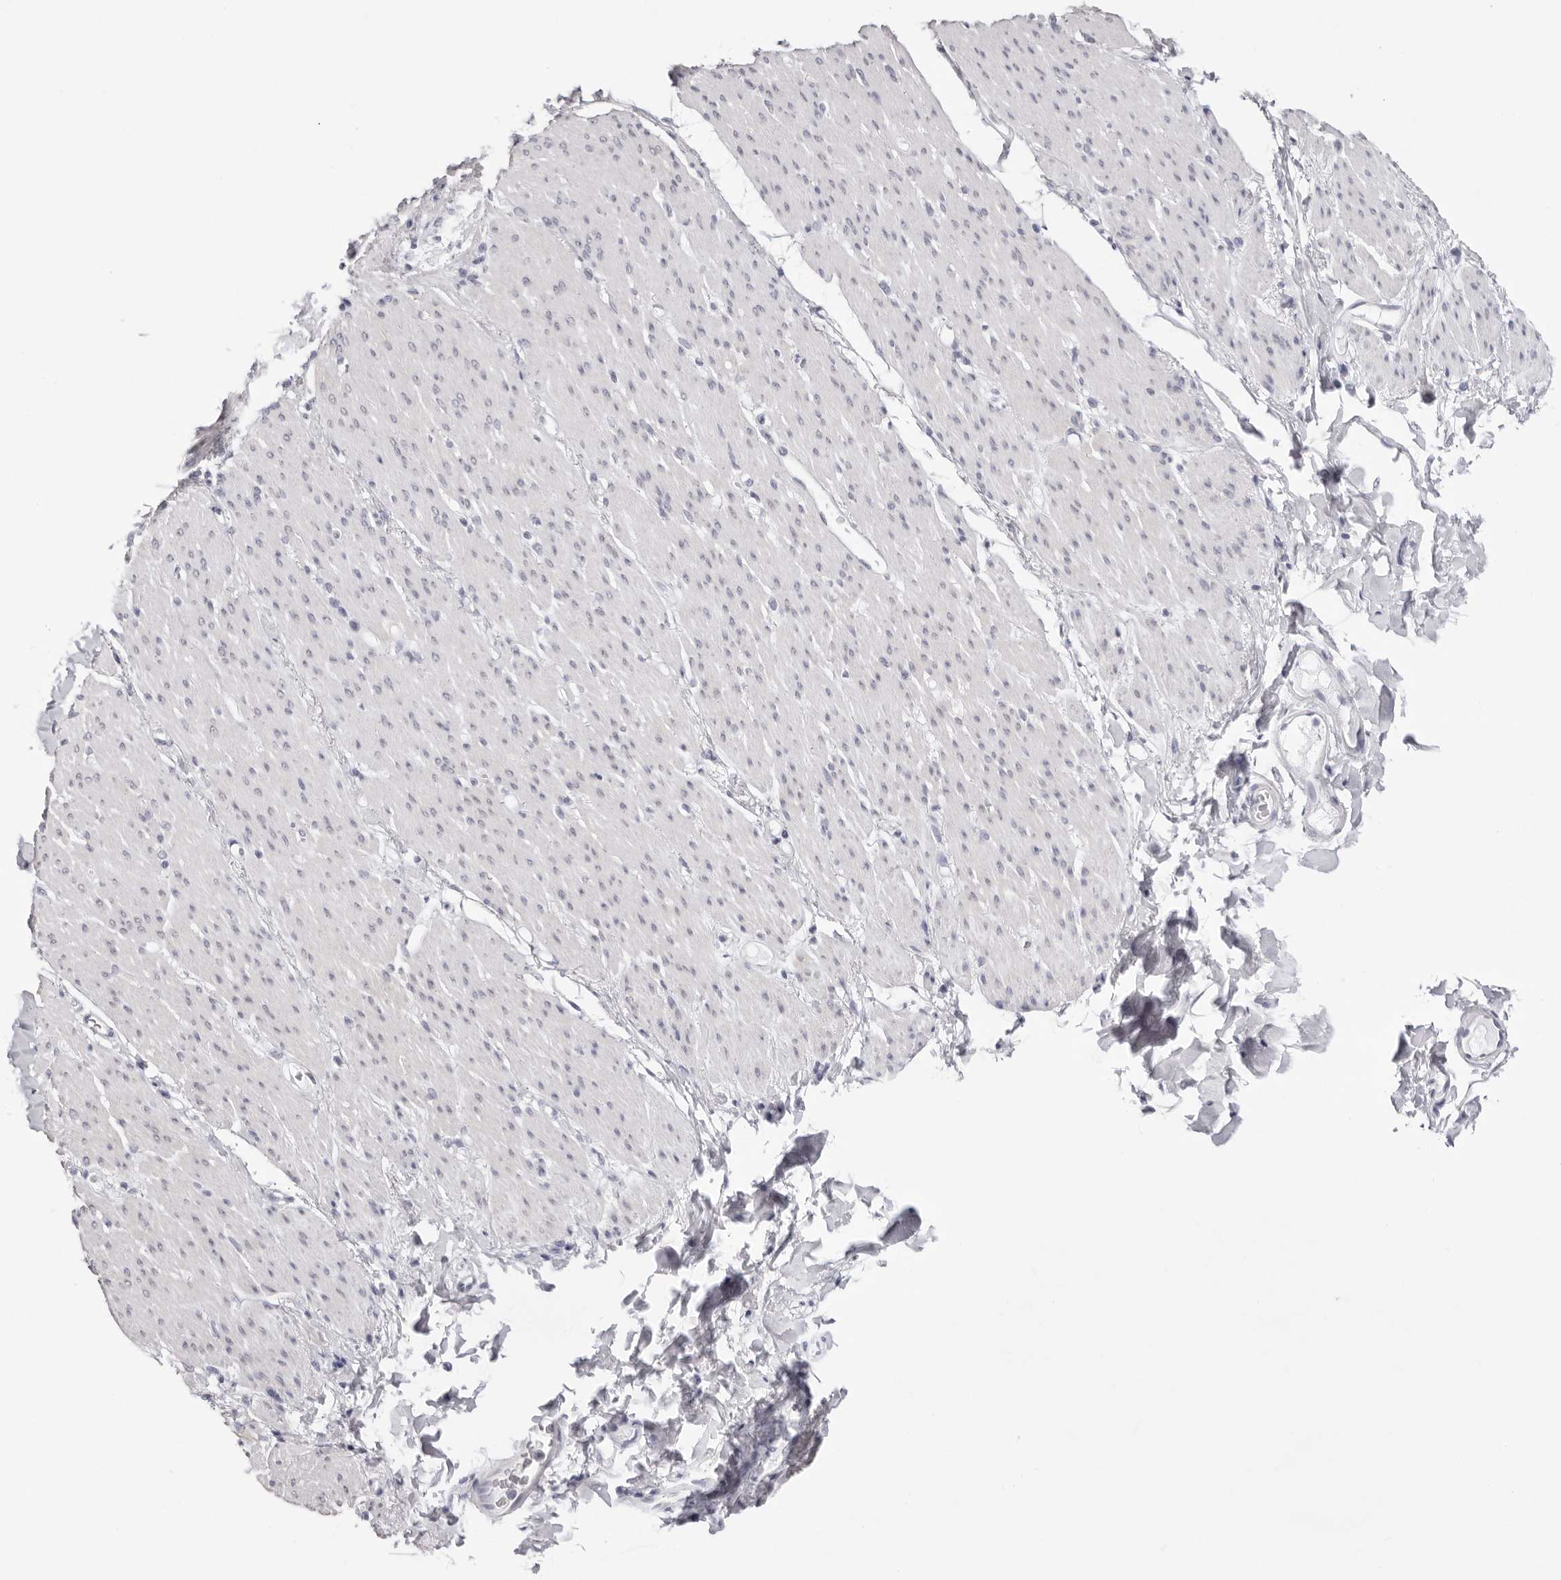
{"staining": {"intensity": "negative", "quantity": "none", "location": "none"}, "tissue": "smooth muscle", "cell_type": "Smooth muscle cells", "image_type": "normal", "snomed": [{"axis": "morphology", "description": "Normal tissue, NOS"}, {"axis": "topography", "description": "Colon"}, {"axis": "topography", "description": "Peripheral nerve tissue"}], "caption": "Immunohistochemistry of benign smooth muscle demonstrates no positivity in smooth muscle cells.", "gene": "INSL3", "patient": {"sex": "female", "age": 61}}